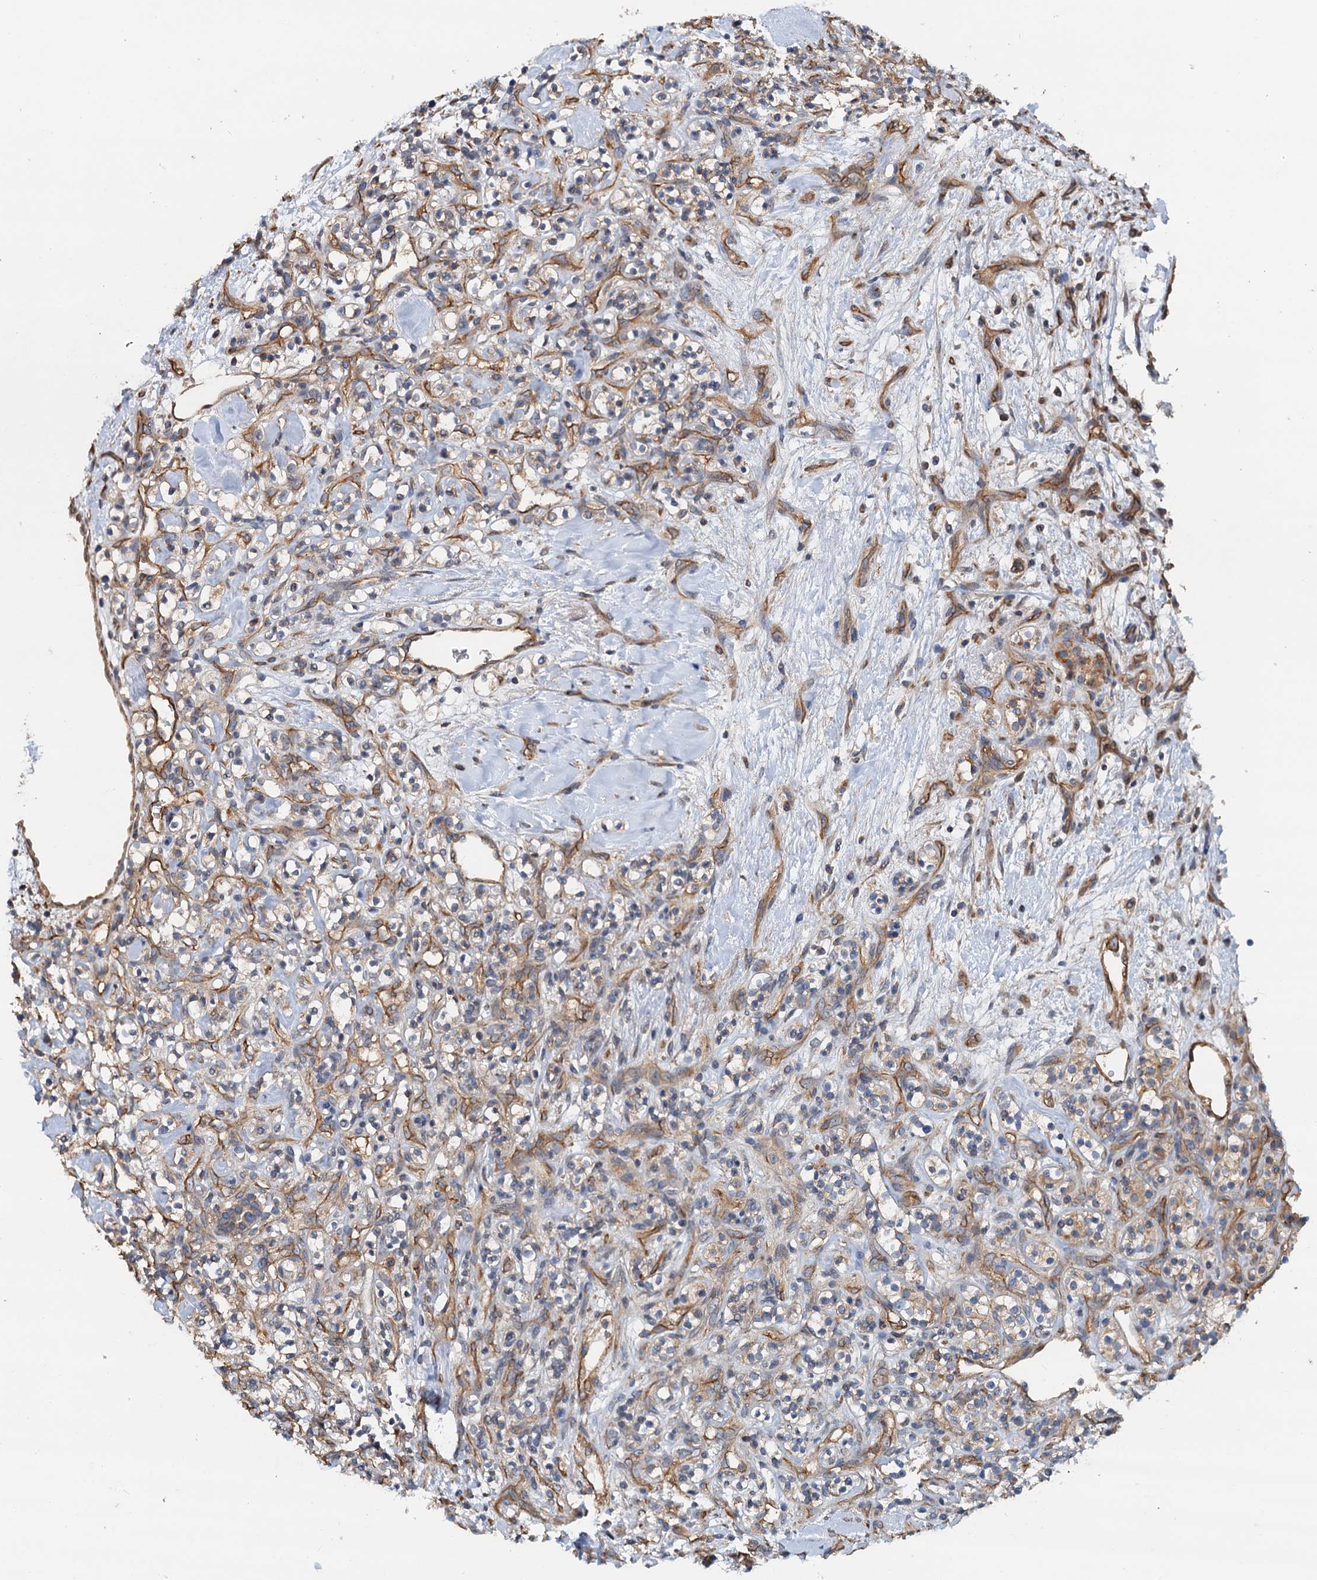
{"staining": {"intensity": "weak", "quantity": "25%-75%", "location": "cytoplasmic/membranous"}, "tissue": "renal cancer", "cell_type": "Tumor cells", "image_type": "cancer", "snomed": [{"axis": "morphology", "description": "Adenocarcinoma, NOS"}, {"axis": "topography", "description": "Kidney"}], "caption": "Immunohistochemical staining of adenocarcinoma (renal) displays weak cytoplasmic/membranous protein staining in about 25%-75% of tumor cells.", "gene": "ROGDI", "patient": {"sex": "male", "age": 77}}